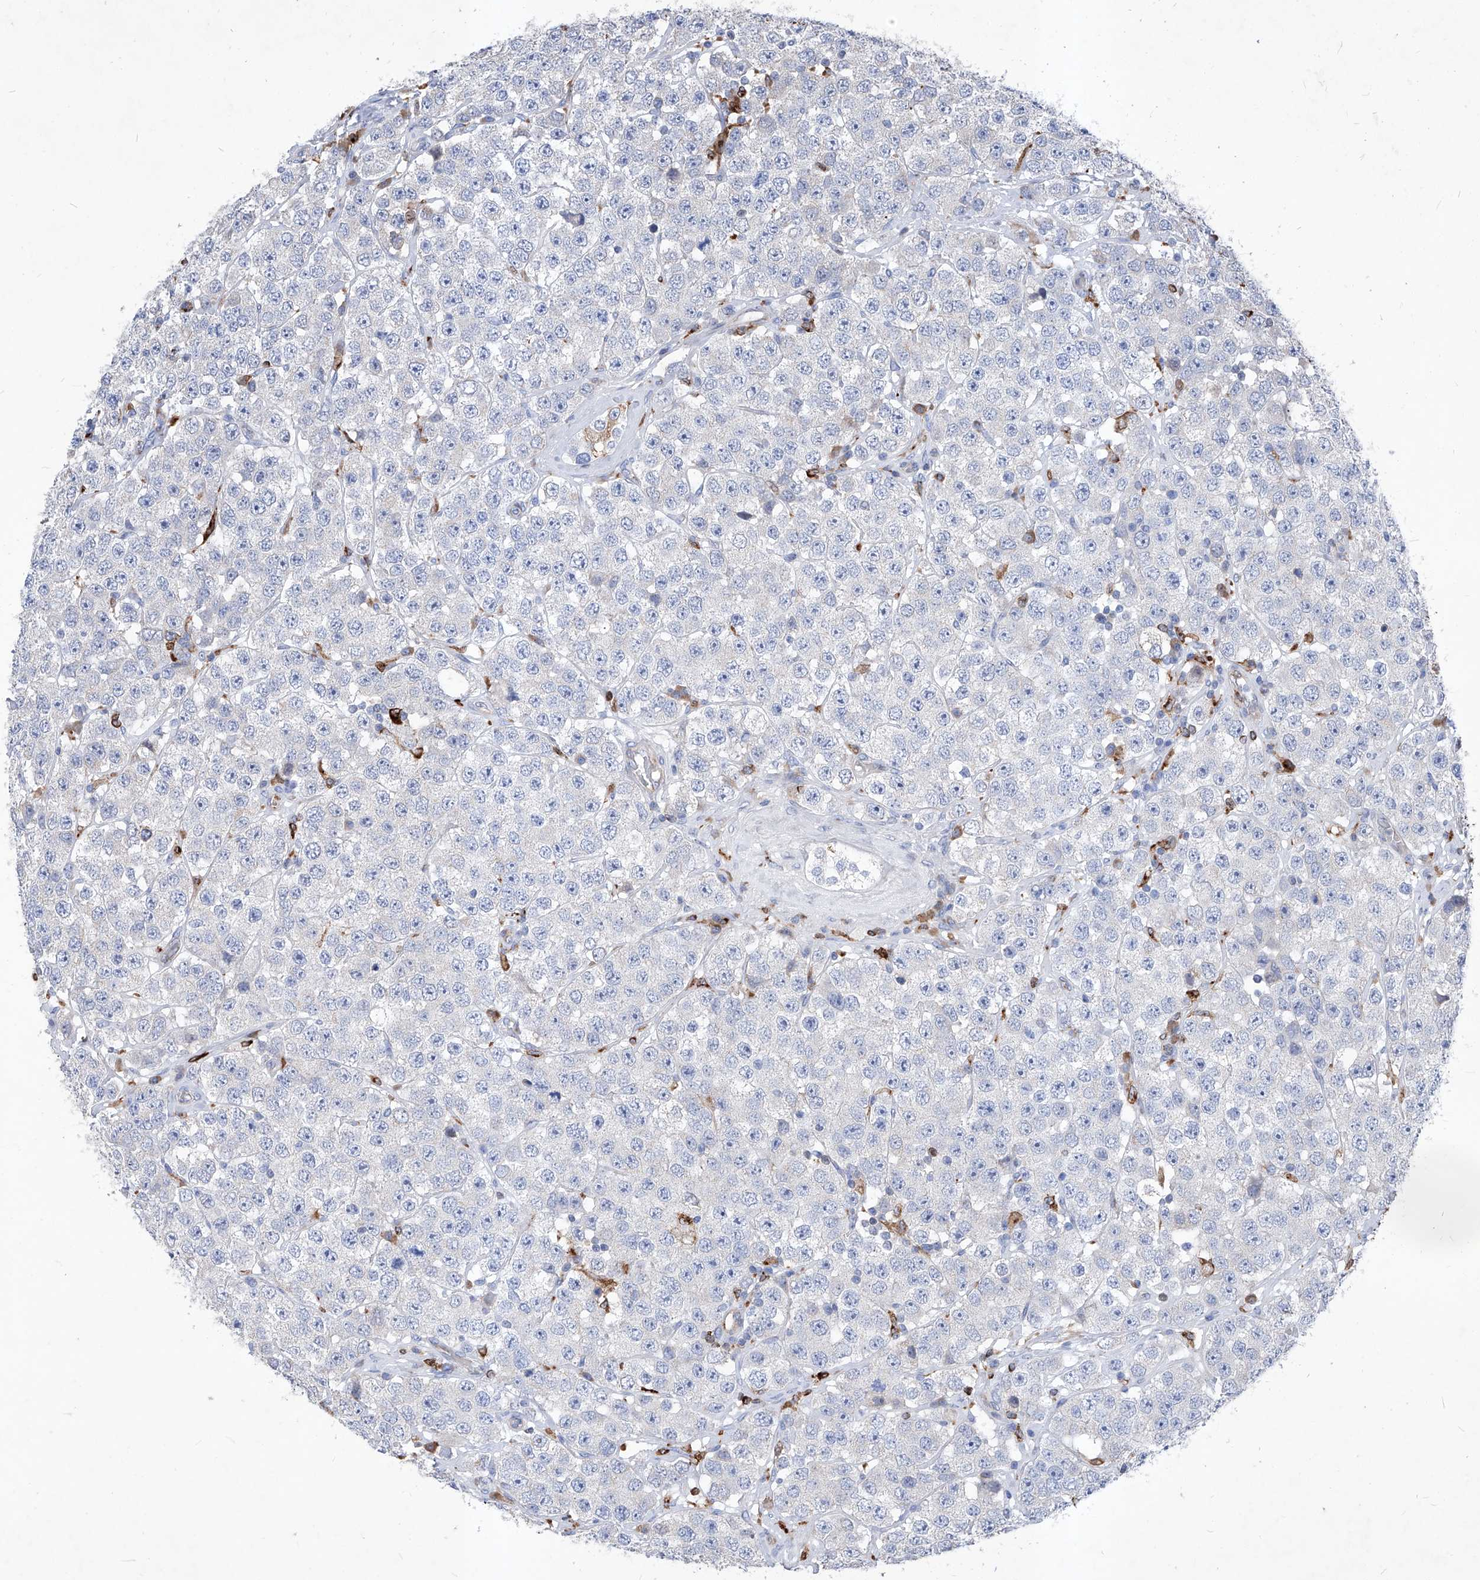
{"staining": {"intensity": "negative", "quantity": "none", "location": "none"}, "tissue": "testis cancer", "cell_type": "Tumor cells", "image_type": "cancer", "snomed": [{"axis": "morphology", "description": "Seminoma, NOS"}, {"axis": "topography", "description": "Testis"}], "caption": "DAB (3,3'-diaminobenzidine) immunohistochemical staining of human testis cancer demonstrates no significant expression in tumor cells.", "gene": "UBOX5", "patient": {"sex": "male", "age": 28}}